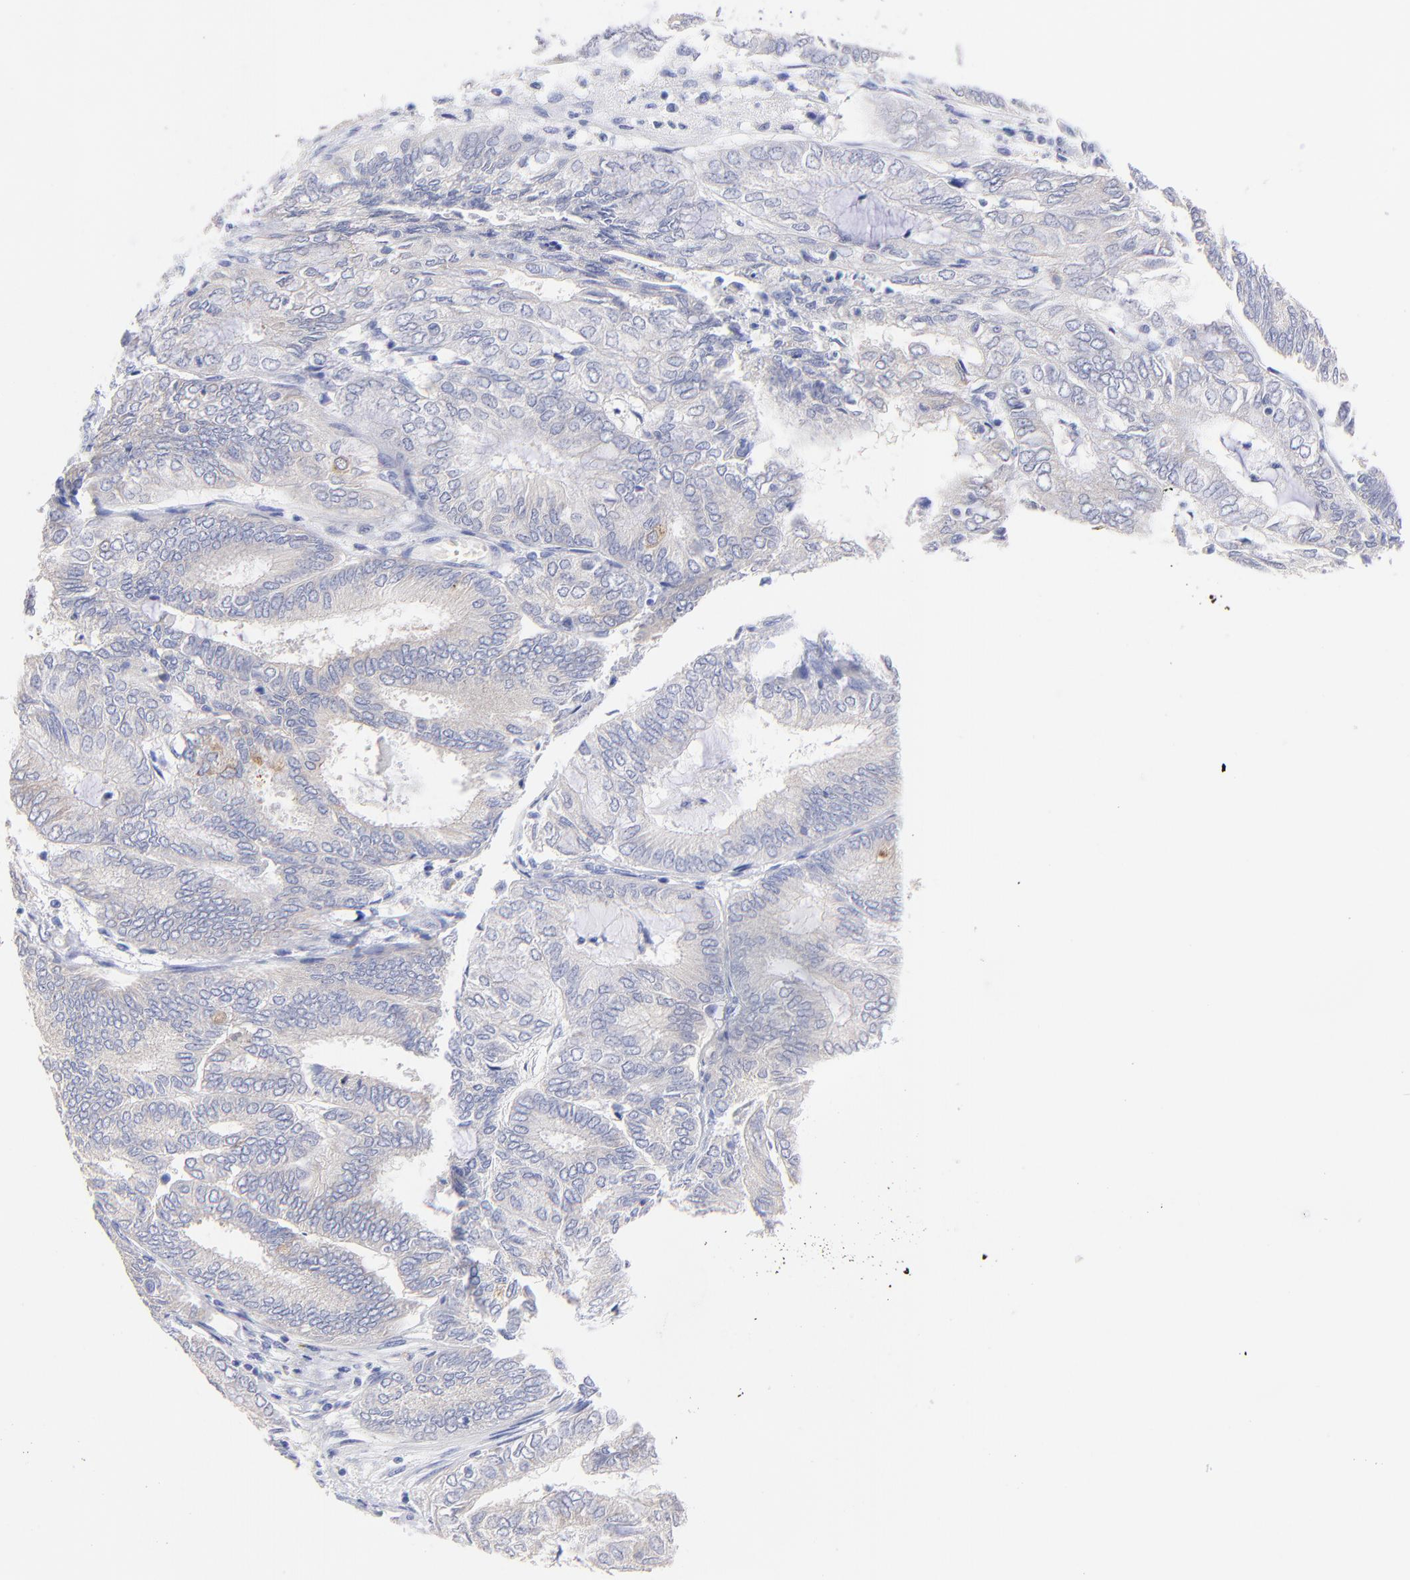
{"staining": {"intensity": "weak", "quantity": "25%-75%", "location": "cytoplasmic/membranous"}, "tissue": "endometrial cancer", "cell_type": "Tumor cells", "image_type": "cancer", "snomed": [{"axis": "morphology", "description": "Adenocarcinoma, NOS"}, {"axis": "topography", "description": "Endometrium"}], "caption": "Weak cytoplasmic/membranous protein positivity is identified in about 25%-75% of tumor cells in adenocarcinoma (endometrial). (Stains: DAB (3,3'-diaminobenzidine) in brown, nuclei in blue, Microscopy: brightfield microscopy at high magnification).", "gene": "CFAP57", "patient": {"sex": "female", "age": 59}}